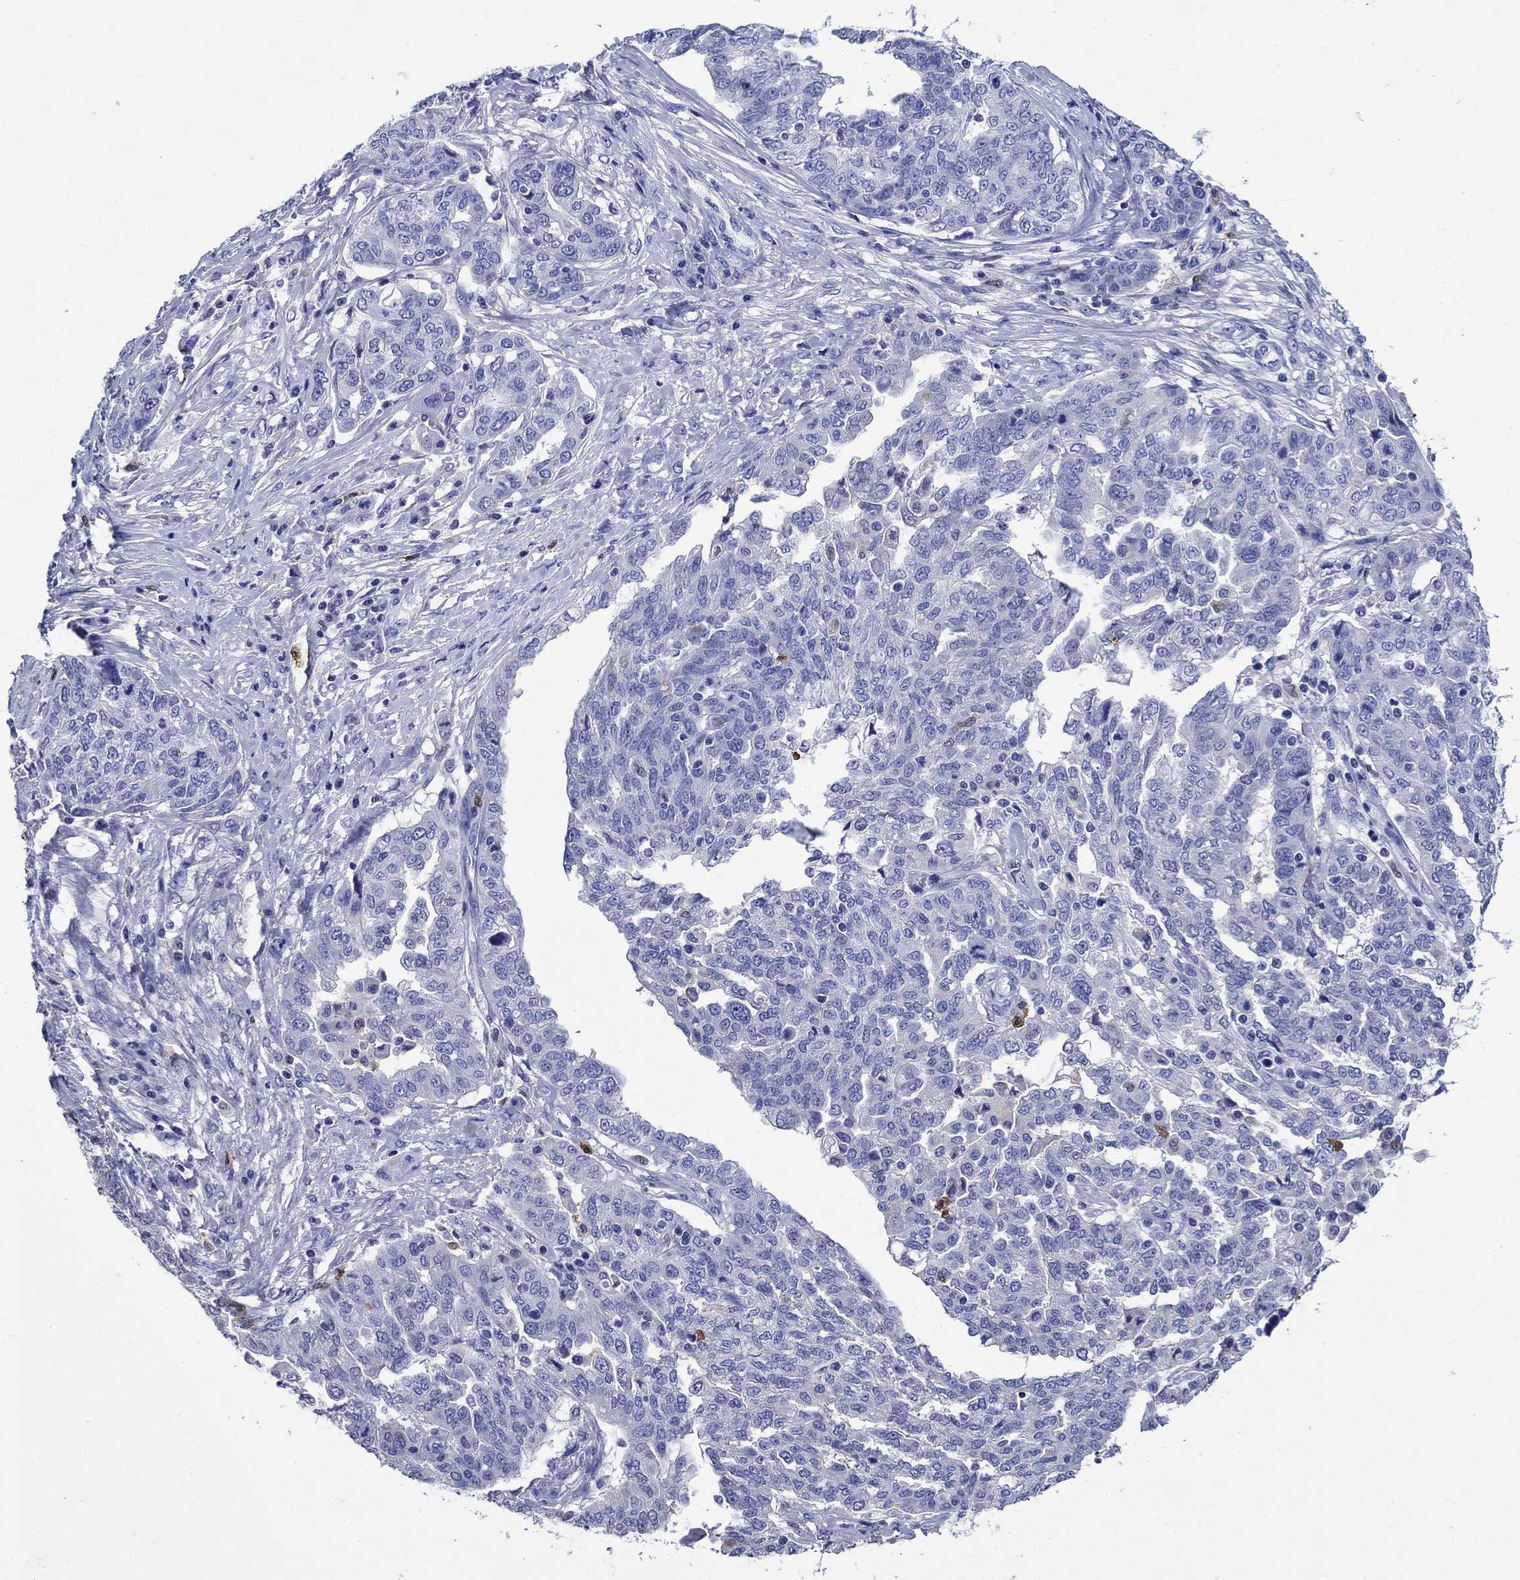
{"staining": {"intensity": "negative", "quantity": "none", "location": "none"}, "tissue": "ovarian cancer", "cell_type": "Tumor cells", "image_type": "cancer", "snomed": [{"axis": "morphology", "description": "Cystadenocarcinoma, serous, NOS"}, {"axis": "topography", "description": "Ovary"}], "caption": "A high-resolution micrograph shows immunohistochemistry staining of serous cystadenocarcinoma (ovarian), which displays no significant expression in tumor cells.", "gene": "TFR2", "patient": {"sex": "female", "age": 67}}